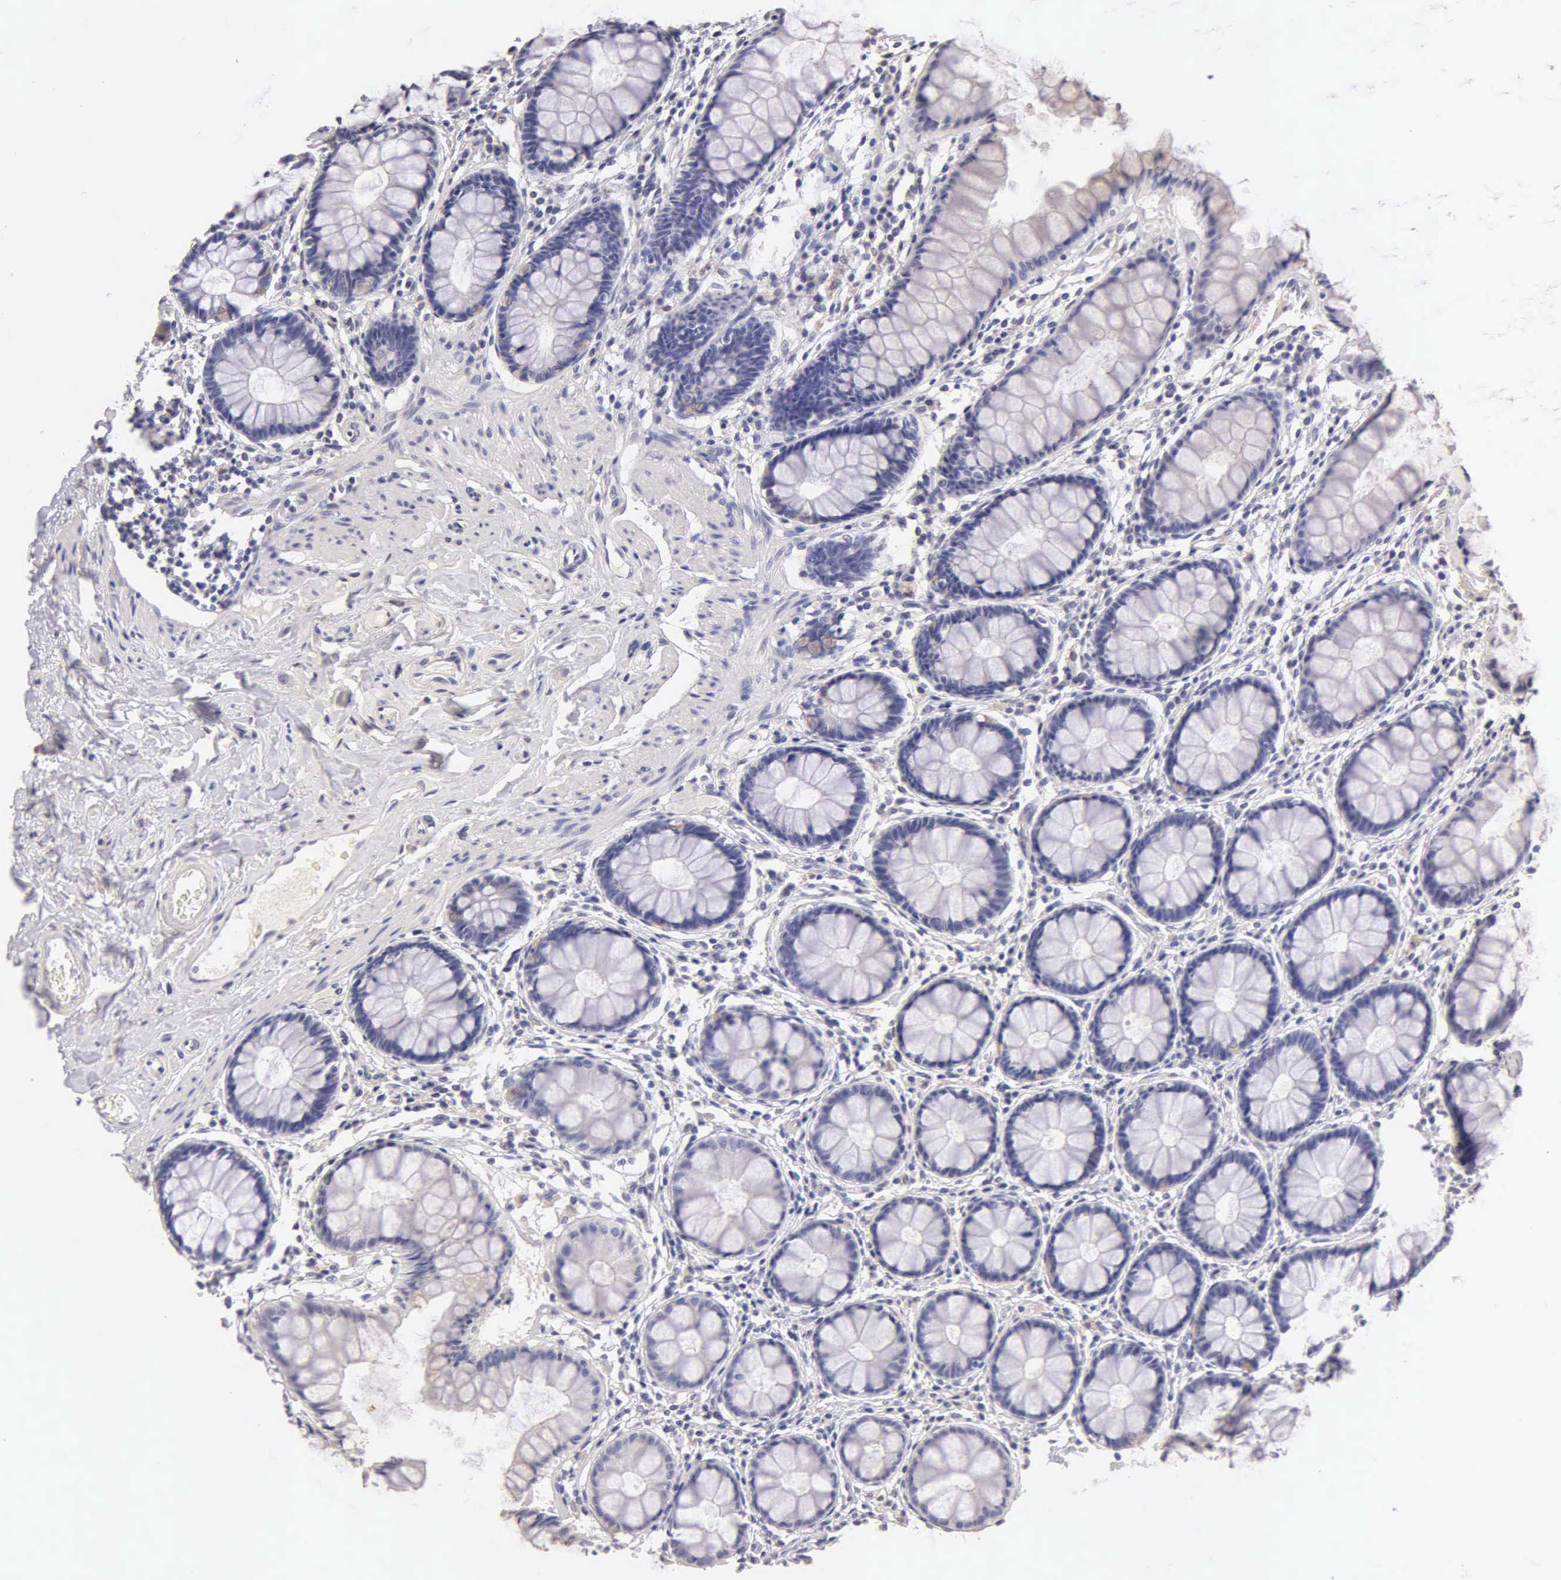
{"staining": {"intensity": "weak", "quantity": "<25%", "location": "cytoplasmic/membranous"}, "tissue": "rectum", "cell_type": "Glandular cells", "image_type": "normal", "snomed": [{"axis": "morphology", "description": "Normal tissue, NOS"}, {"axis": "topography", "description": "Rectum"}], "caption": "This micrograph is of benign rectum stained with IHC to label a protein in brown with the nuclei are counter-stained blue. There is no staining in glandular cells.", "gene": "ESR1", "patient": {"sex": "male", "age": 86}}